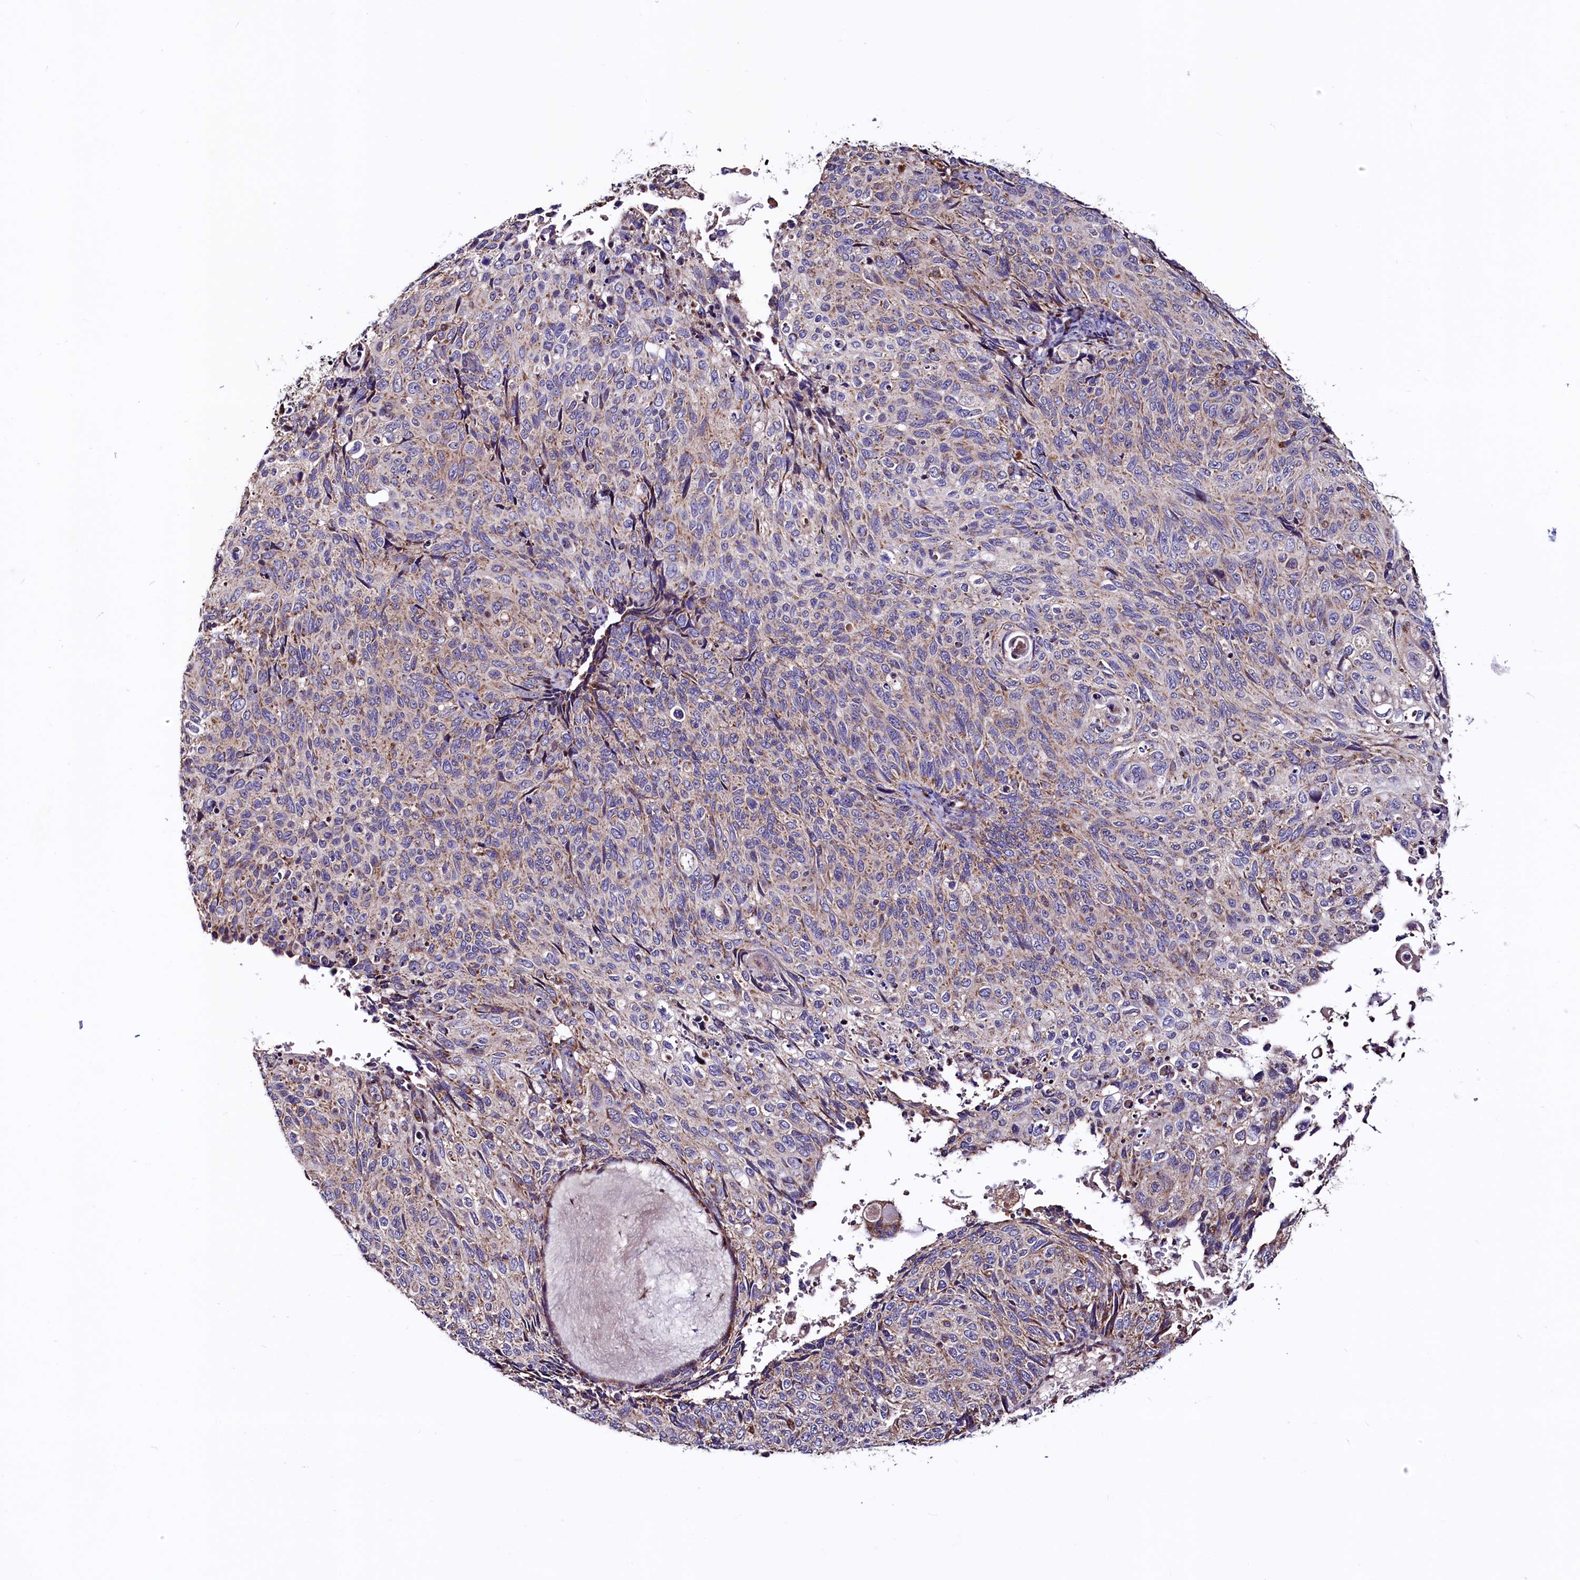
{"staining": {"intensity": "weak", "quantity": "25%-75%", "location": "cytoplasmic/membranous"}, "tissue": "cervical cancer", "cell_type": "Tumor cells", "image_type": "cancer", "snomed": [{"axis": "morphology", "description": "Squamous cell carcinoma, NOS"}, {"axis": "topography", "description": "Cervix"}], "caption": "Protein staining by immunohistochemistry reveals weak cytoplasmic/membranous staining in approximately 25%-75% of tumor cells in cervical squamous cell carcinoma.", "gene": "STARD5", "patient": {"sex": "female", "age": 70}}